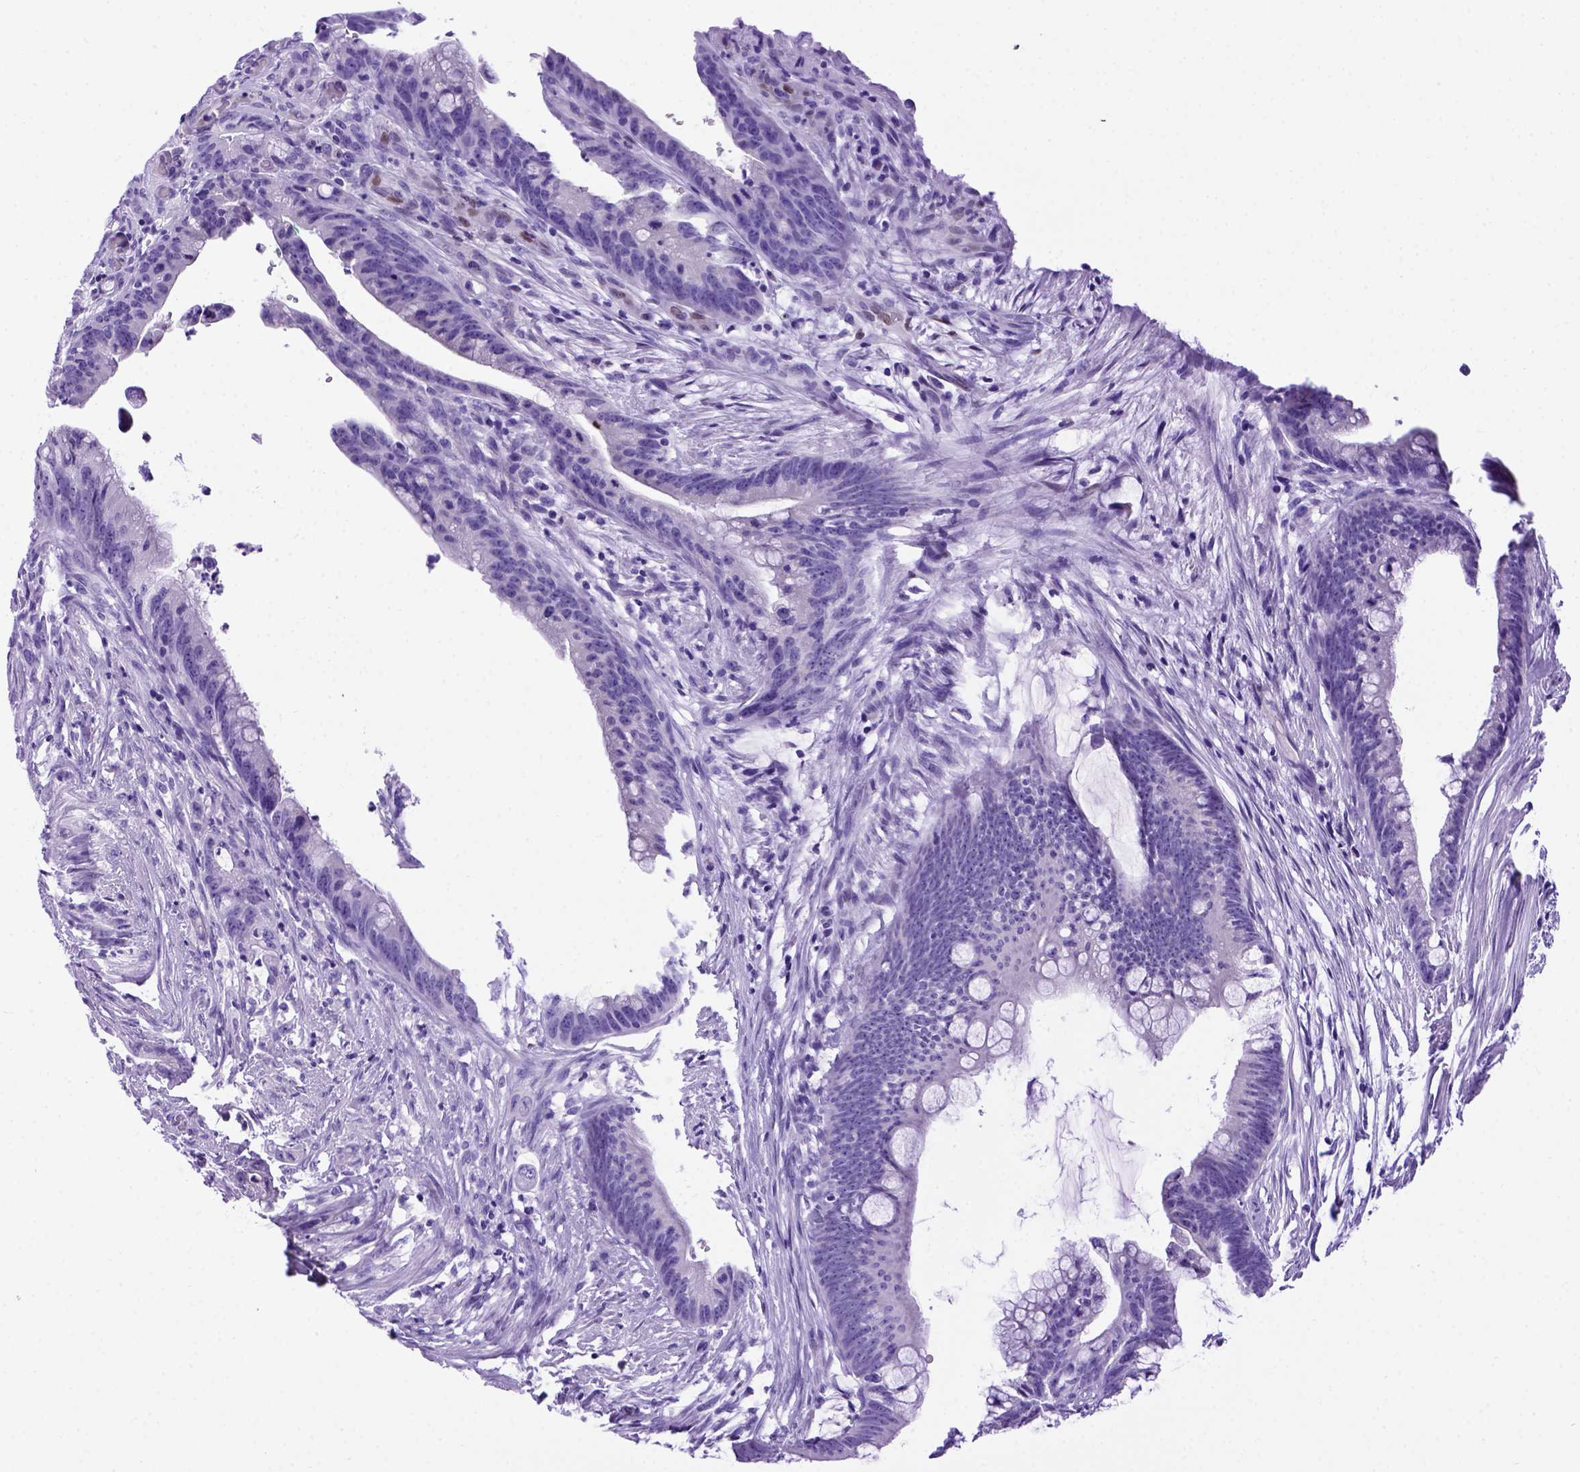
{"staining": {"intensity": "negative", "quantity": "none", "location": "none"}, "tissue": "colorectal cancer", "cell_type": "Tumor cells", "image_type": "cancer", "snomed": [{"axis": "morphology", "description": "Adenocarcinoma, NOS"}, {"axis": "topography", "description": "Colon"}], "caption": "Colorectal cancer stained for a protein using immunohistochemistry (IHC) exhibits no positivity tumor cells.", "gene": "MEOX2", "patient": {"sex": "male", "age": 62}}